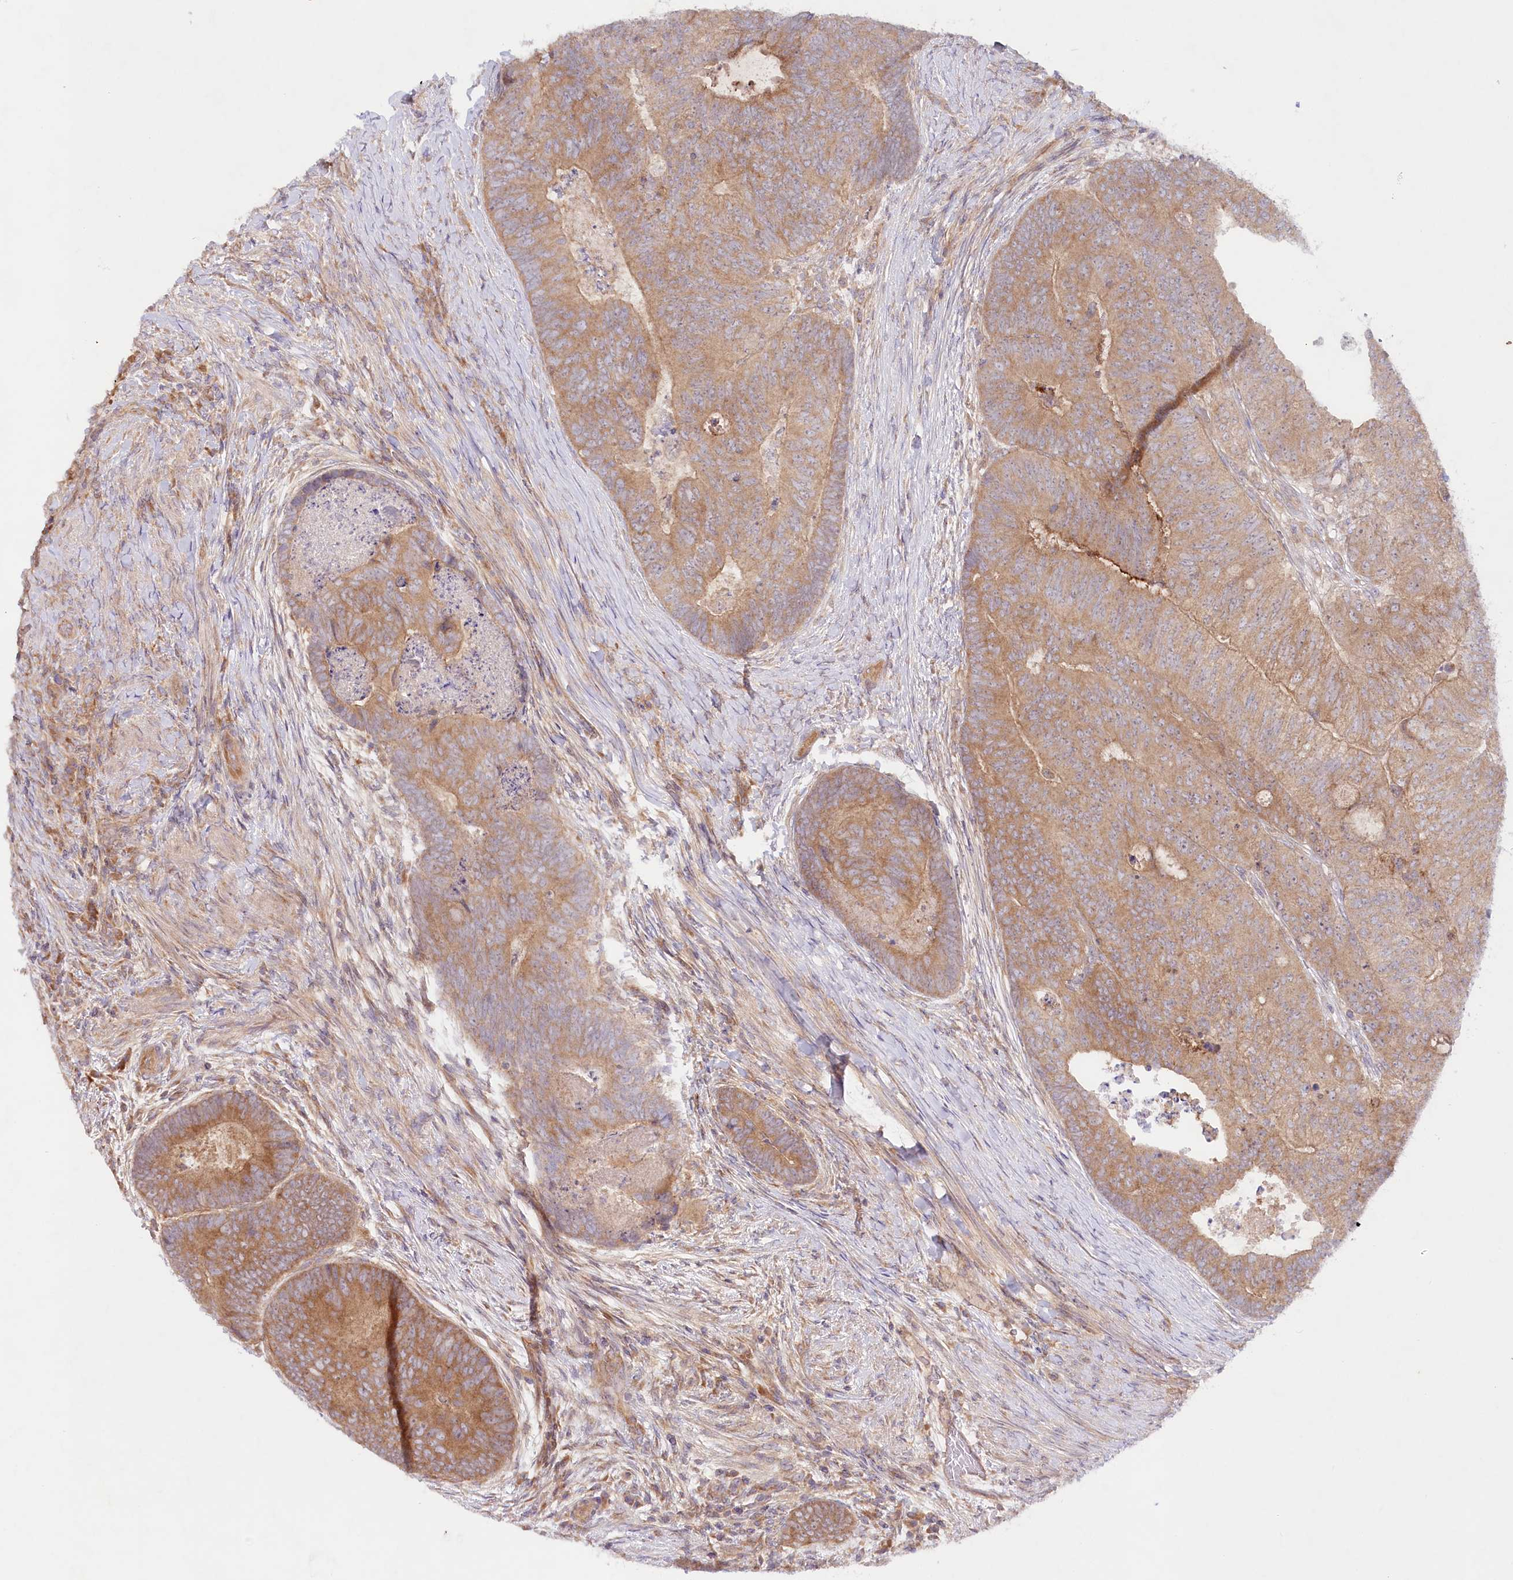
{"staining": {"intensity": "moderate", "quantity": ">75%", "location": "cytoplasmic/membranous"}, "tissue": "colorectal cancer", "cell_type": "Tumor cells", "image_type": "cancer", "snomed": [{"axis": "morphology", "description": "Adenocarcinoma, NOS"}, {"axis": "topography", "description": "Colon"}], "caption": "Adenocarcinoma (colorectal) was stained to show a protein in brown. There is medium levels of moderate cytoplasmic/membranous staining in about >75% of tumor cells.", "gene": "TNIP1", "patient": {"sex": "female", "age": 67}}